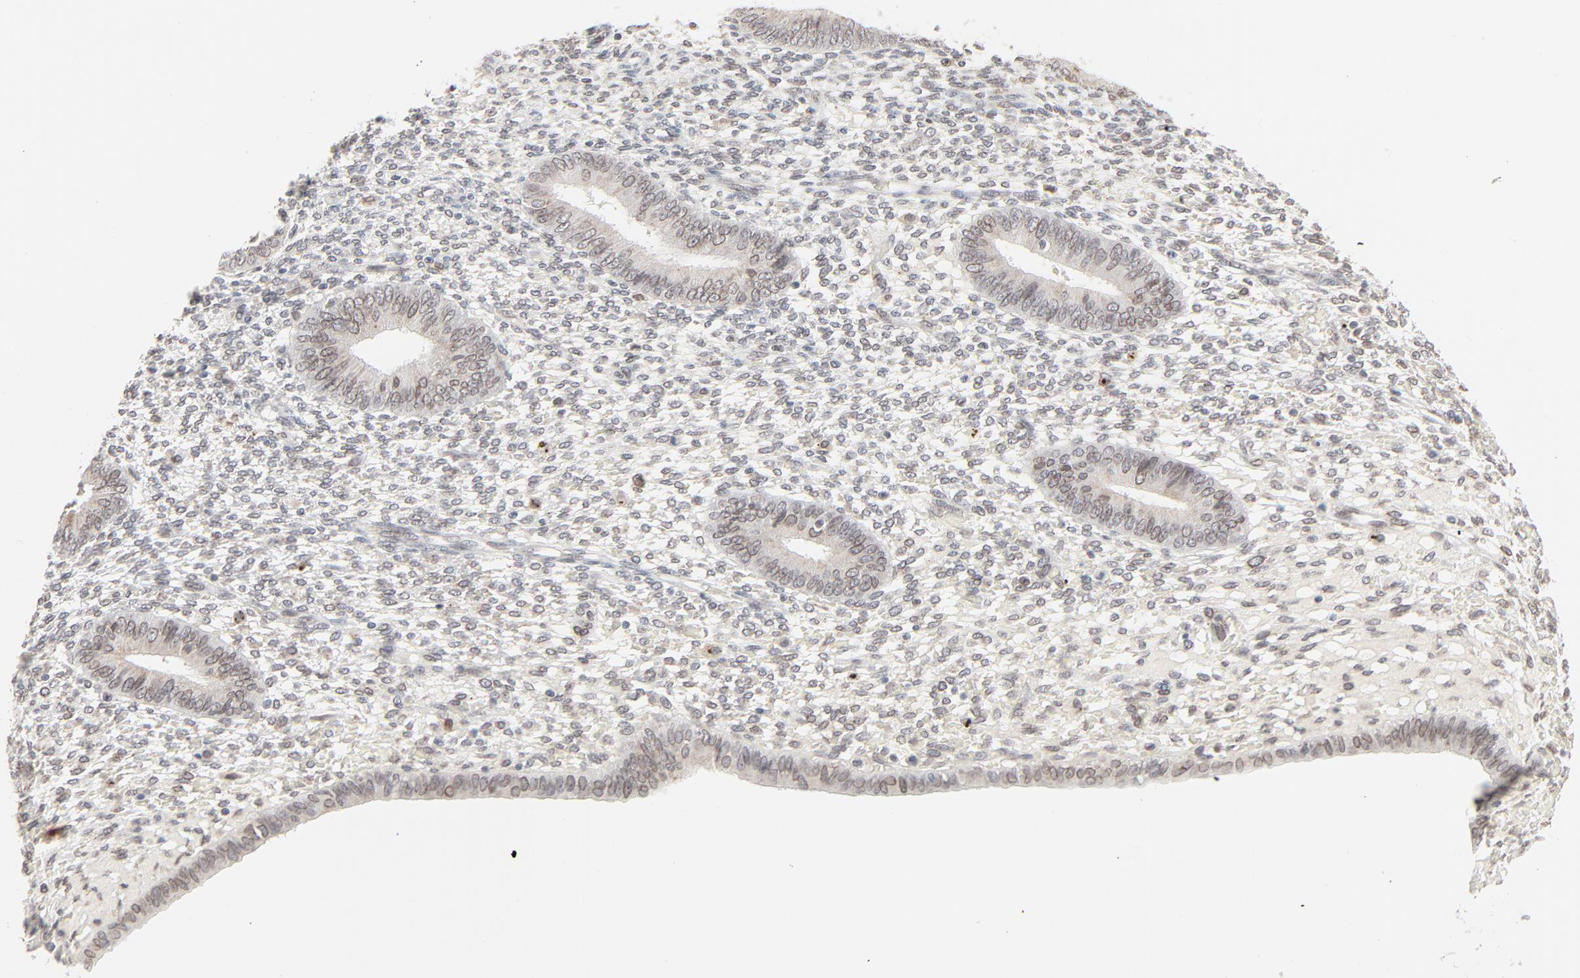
{"staining": {"intensity": "weak", "quantity": "25%-75%", "location": "cytoplasmic/membranous,nuclear"}, "tissue": "endometrium", "cell_type": "Cells in endometrial stroma", "image_type": "normal", "snomed": [{"axis": "morphology", "description": "Normal tissue, NOS"}, {"axis": "topography", "description": "Endometrium"}], "caption": "Immunohistochemistry staining of benign endometrium, which reveals low levels of weak cytoplasmic/membranous,nuclear positivity in about 25%-75% of cells in endometrial stroma indicating weak cytoplasmic/membranous,nuclear protein expression. The staining was performed using DAB (3,3'-diaminobenzidine) (brown) for protein detection and nuclei were counterstained in hematoxylin (blue).", "gene": "MAD1L1", "patient": {"sex": "female", "age": 42}}